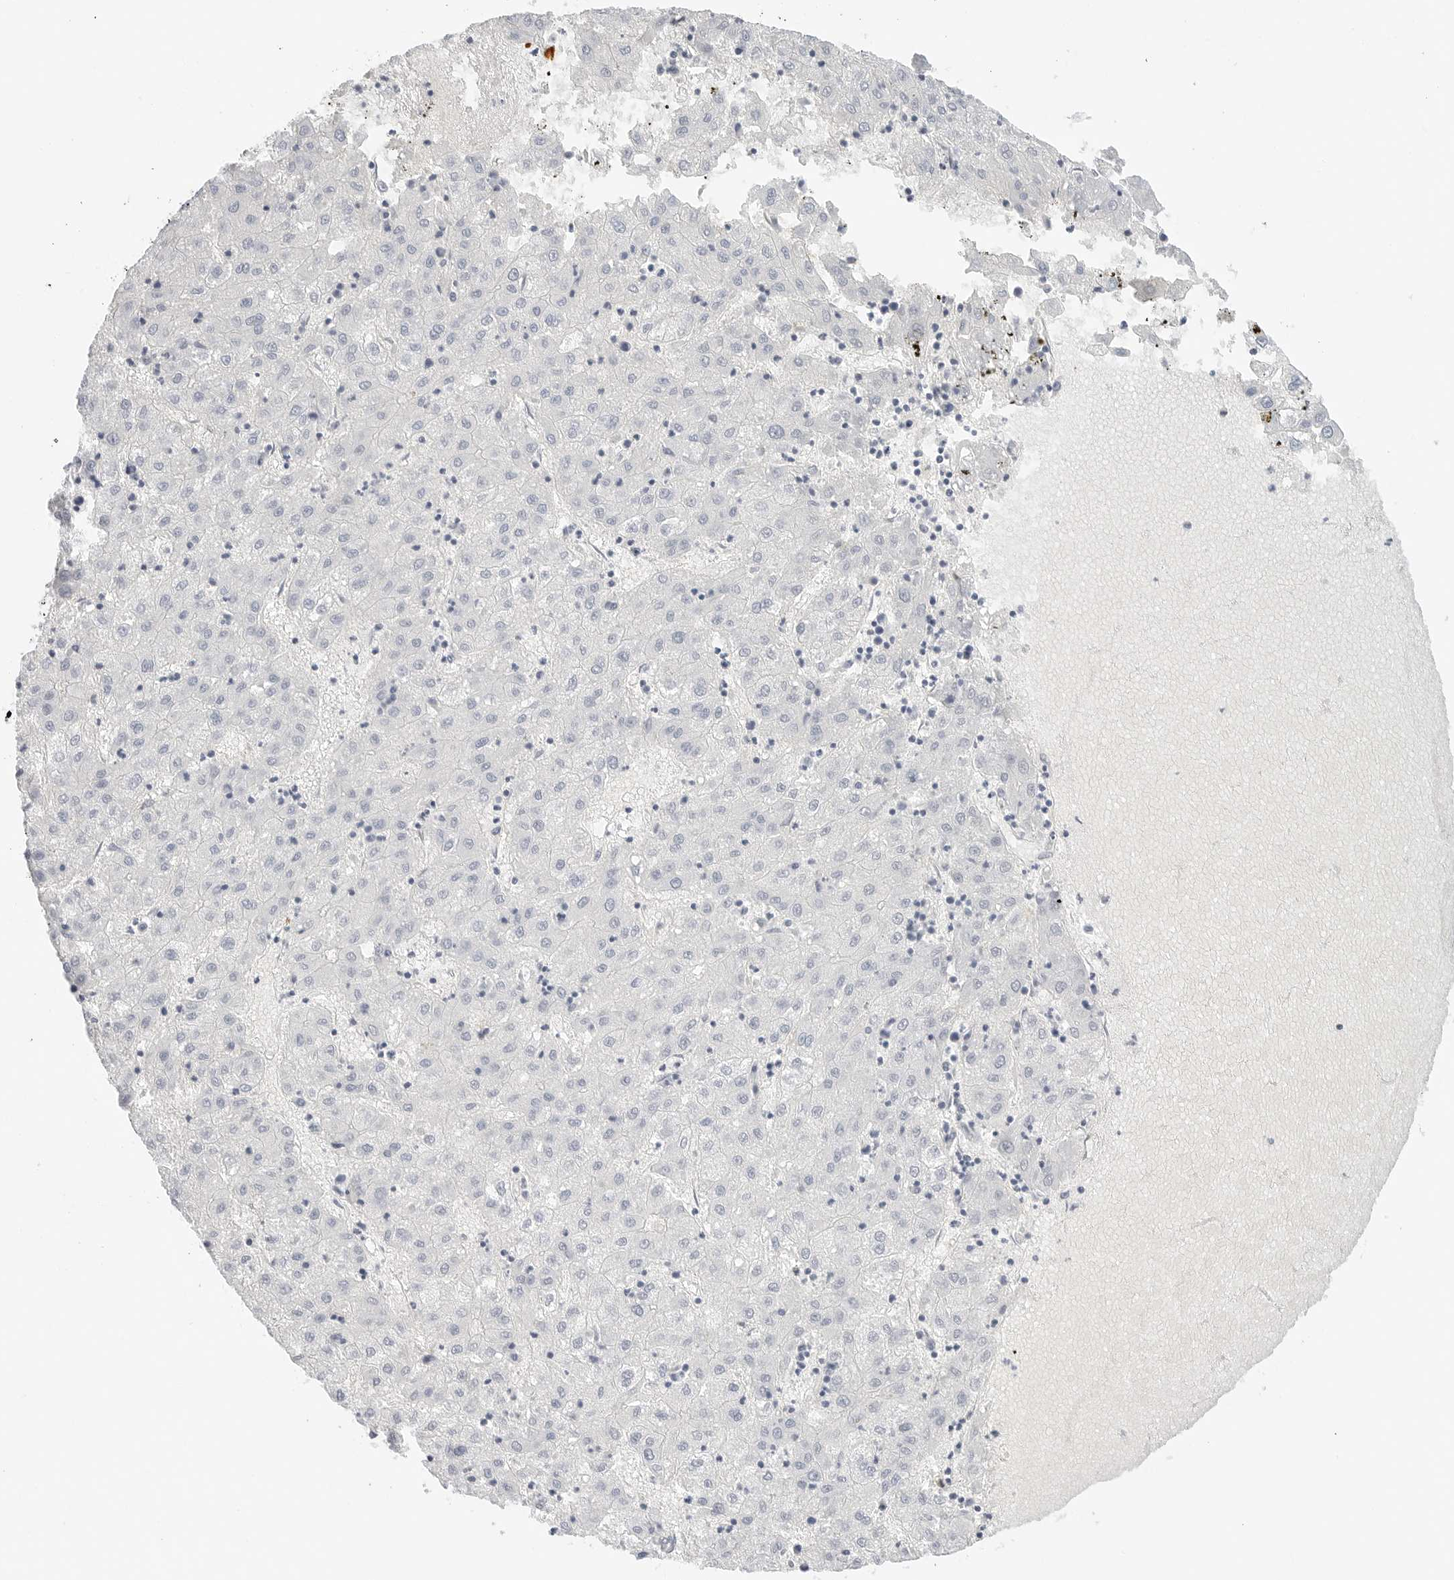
{"staining": {"intensity": "negative", "quantity": "none", "location": "none"}, "tissue": "liver cancer", "cell_type": "Tumor cells", "image_type": "cancer", "snomed": [{"axis": "morphology", "description": "Carcinoma, Hepatocellular, NOS"}, {"axis": "topography", "description": "Liver"}], "caption": "The IHC histopathology image has no significant positivity in tumor cells of hepatocellular carcinoma (liver) tissue.", "gene": "NES", "patient": {"sex": "male", "age": 72}}